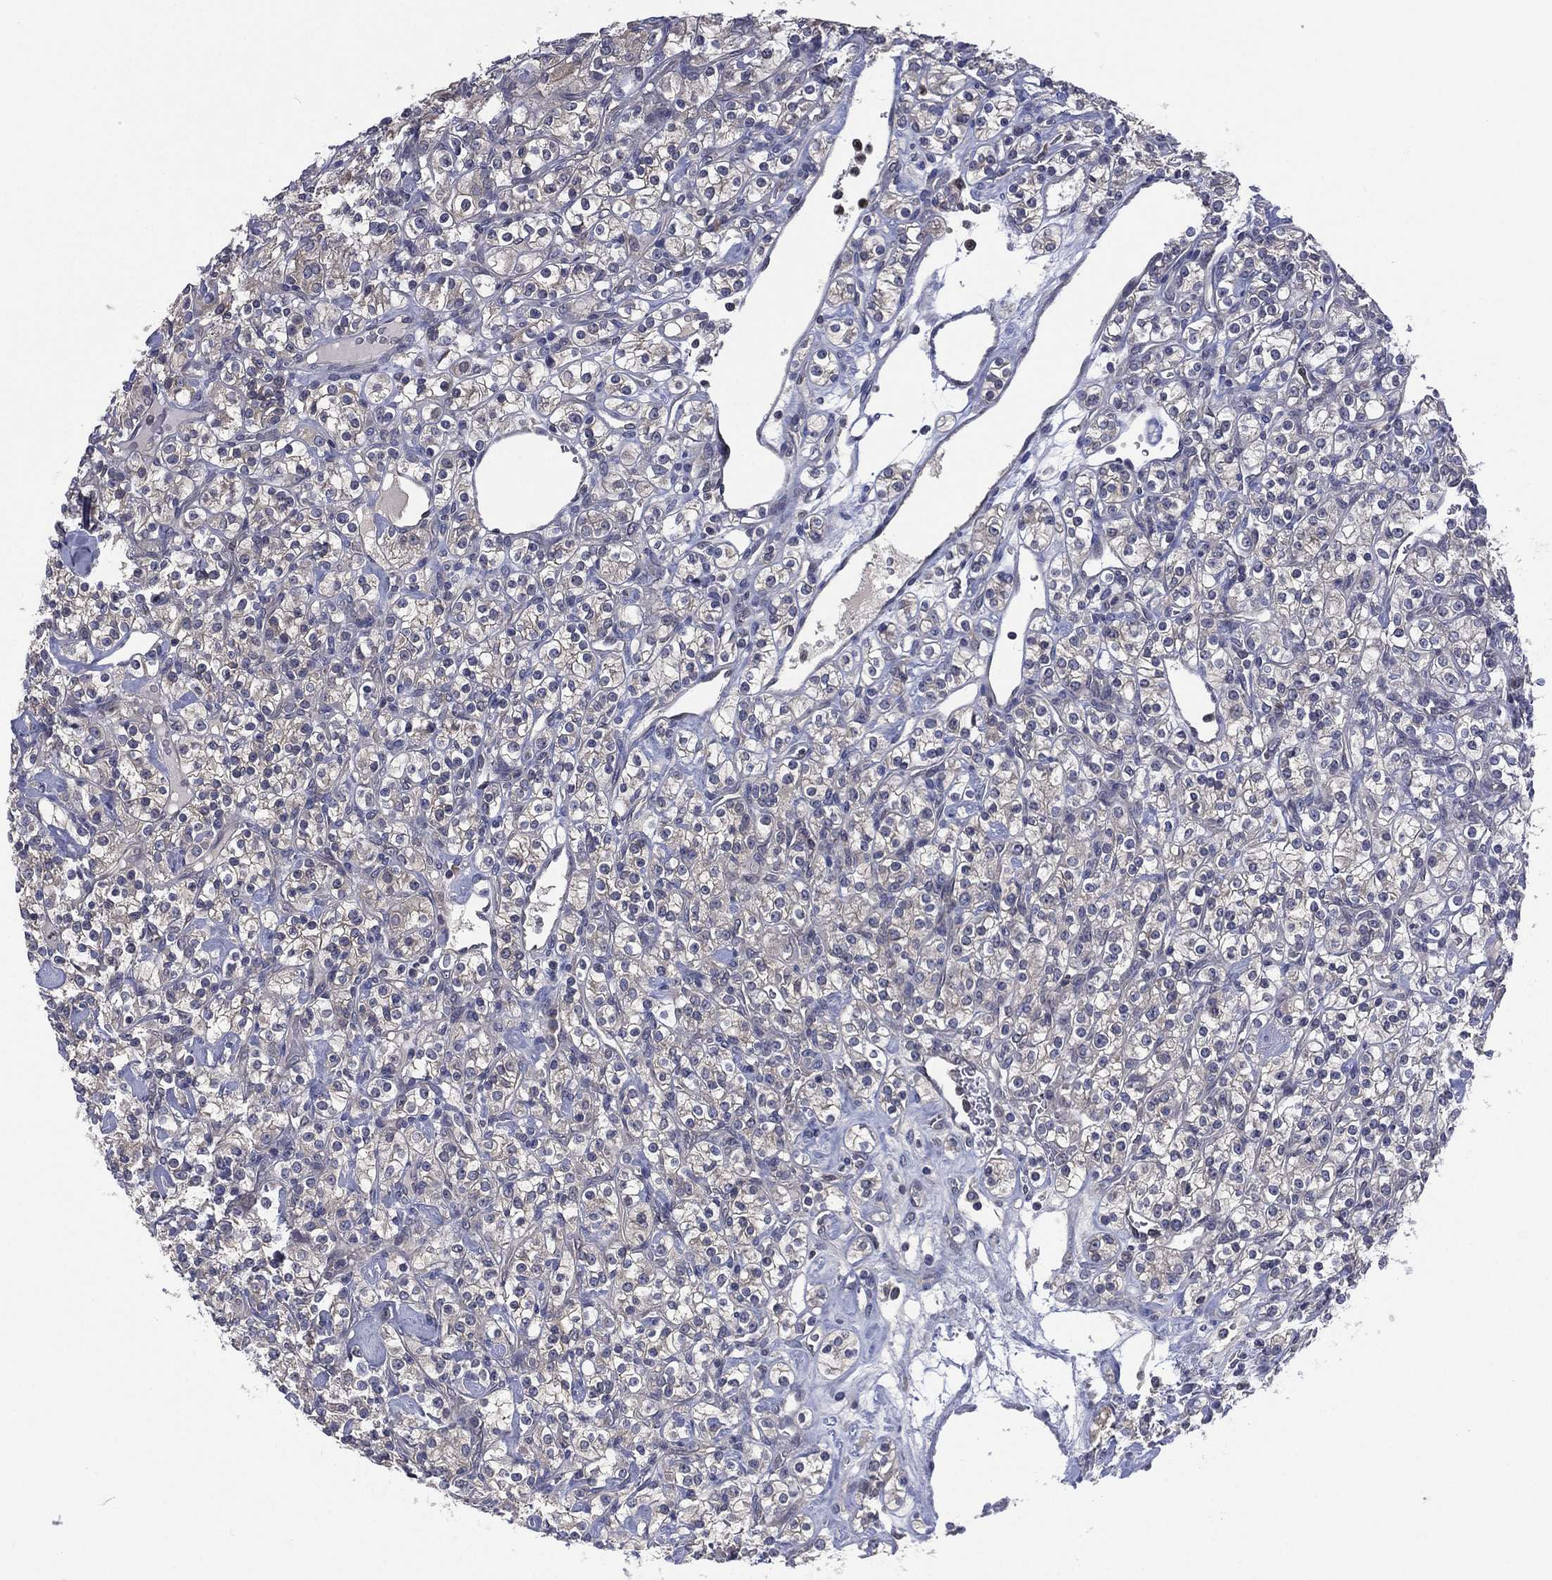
{"staining": {"intensity": "weak", "quantity": "<25%", "location": "cytoplasmic/membranous"}, "tissue": "renal cancer", "cell_type": "Tumor cells", "image_type": "cancer", "snomed": [{"axis": "morphology", "description": "Adenocarcinoma, NOS"}, {"axis": "topography", "description": "Kidney"}], "caption": "Photomicrograph shows no protein staining in tumor cells of renal cancer tissue.", "gene": "MPP7", "patient": {"sex": "male", "age": 77}}